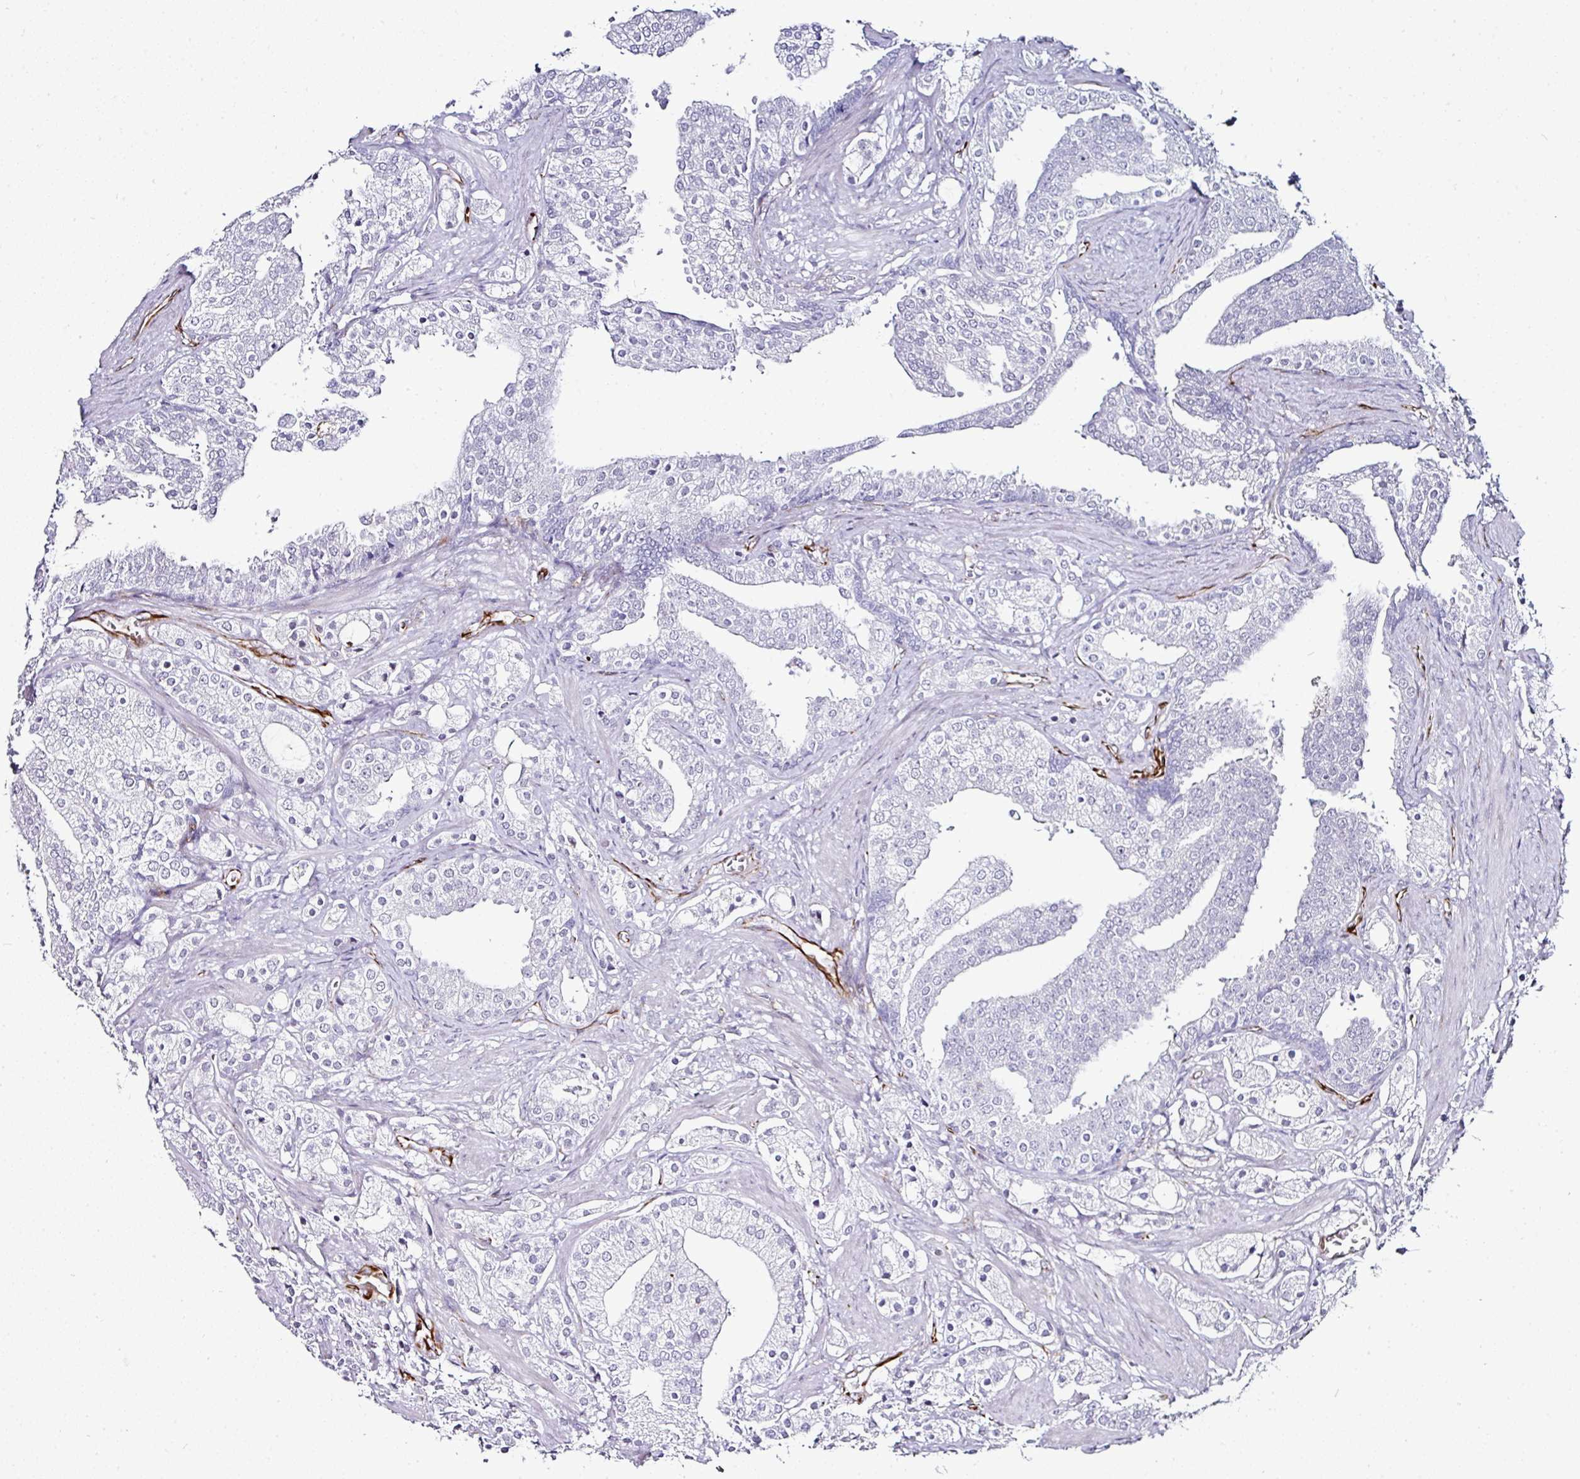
{"staining": {"intensity": "negative", "quantity": "none", "location": "none"}, "tissue": "prostate cancer", "cell_type": "Tumor cells", "image_type": "cancer", "snomed": [{"axis": "morphology", "description": "Adenocarcinoma, High grade"}, {"axis": "topography", "description": "Prostate"}], "caption": "Protein analysis of prostate cancer (high-grade adenocarcinoma) demonstrates no significant staining in tumor cells.", "gene": "TMPRSS9", "patient": {"sex": "male", "age": 50}}